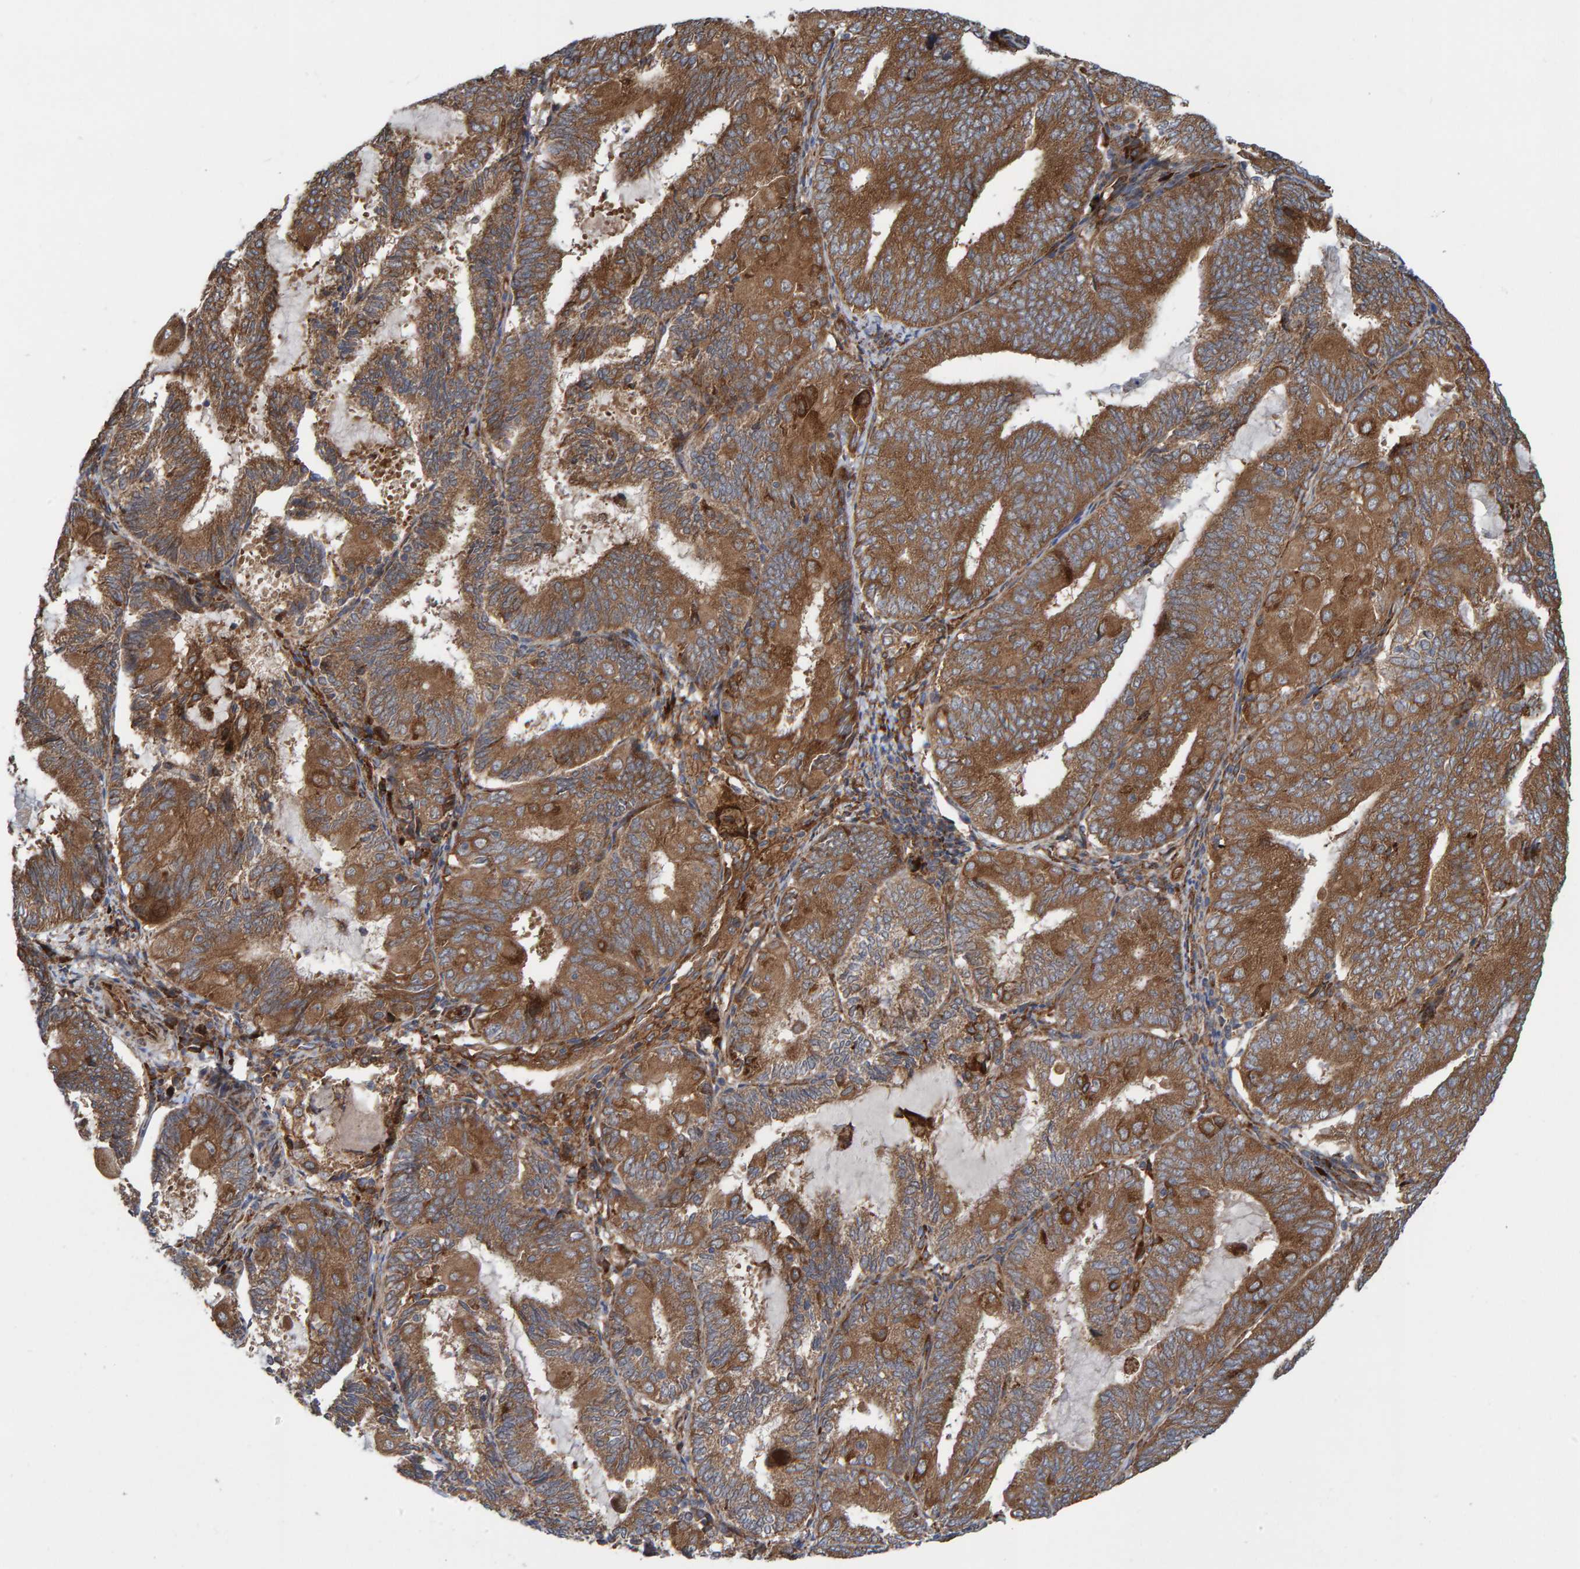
{"staining": {"intensity": "moderate", "quantity": ">75%", "location": "cytoplasmic/membranous"}, "tissue": "endometrial cancer", "cell_type": "Tumor cells", "image_type": "cancer", "snomed": [{"axis": "morphology", "description": "Adenocarcinoma, NOS"}, {"axis": "topography", "description": "Endometrium"}], "caption": "Immunohistochemical staining of human endometrial adenocarcinoma displays medium levels of moderate cytoplasmic/membranous protein positivity in approximately >75% of tumor cells.", "gene": "KIAA0753", "patient": {"sex": "female", "age": 81}}